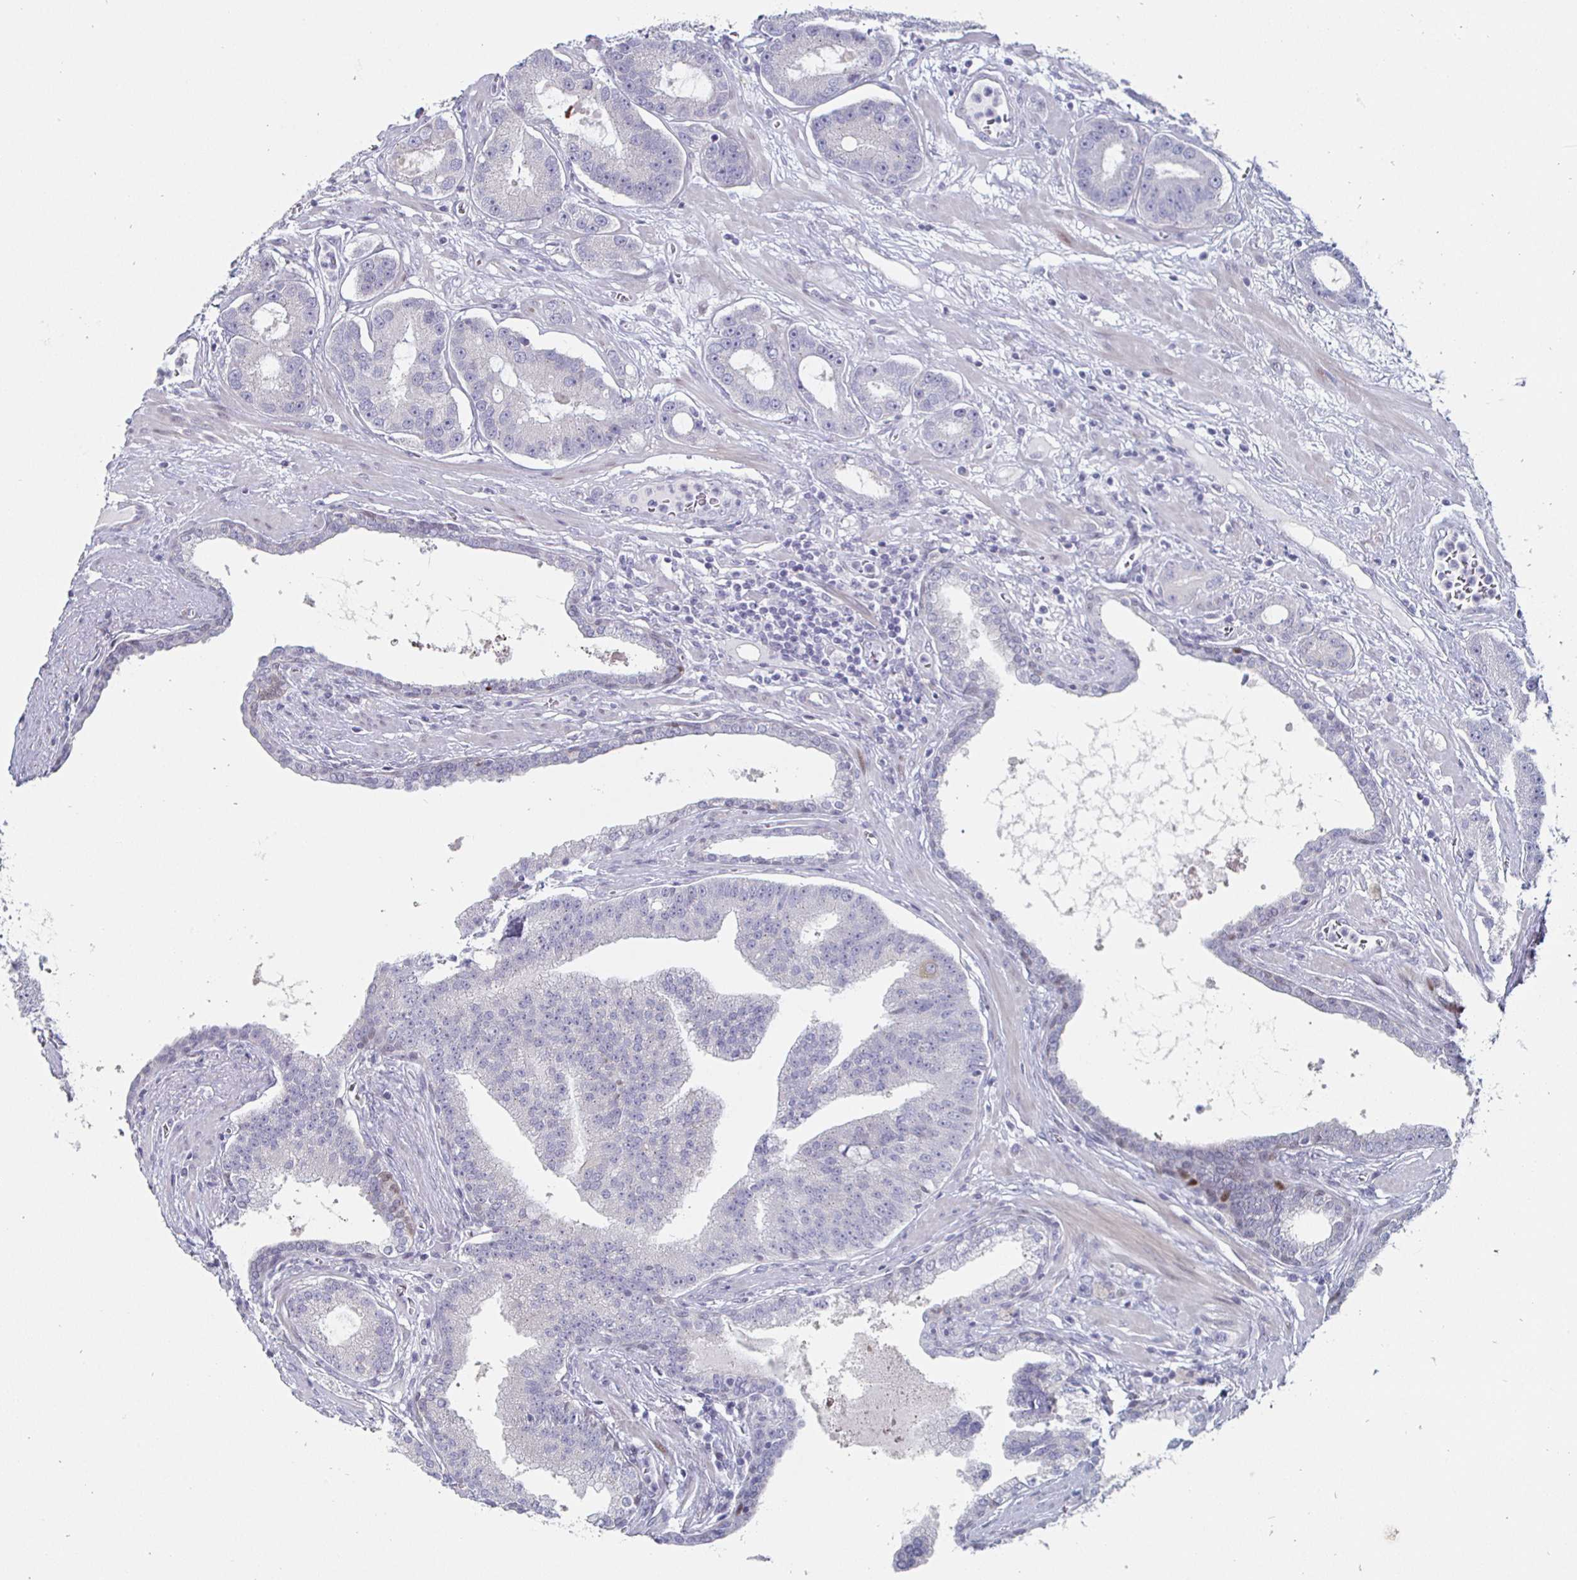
{"staining": {"intensity": "negative", "quantity": "none", "location": "none"}, "tissue": "prostate cancer", "cell_type": "Tumor cells", "image_type": "cancer", "snomed": [{"axis": "morphology", "description": "Adenocarcinoma, High grade"}, {"axis": "topography", "description": "Prostate"}], "caption": "A high-resolution micrograph shows IHC staining of prostate cancer, which shows no significant staining in tumor cells.", "gene": "DMRTB1", "patient": {"sex": "male", "age": 65}}